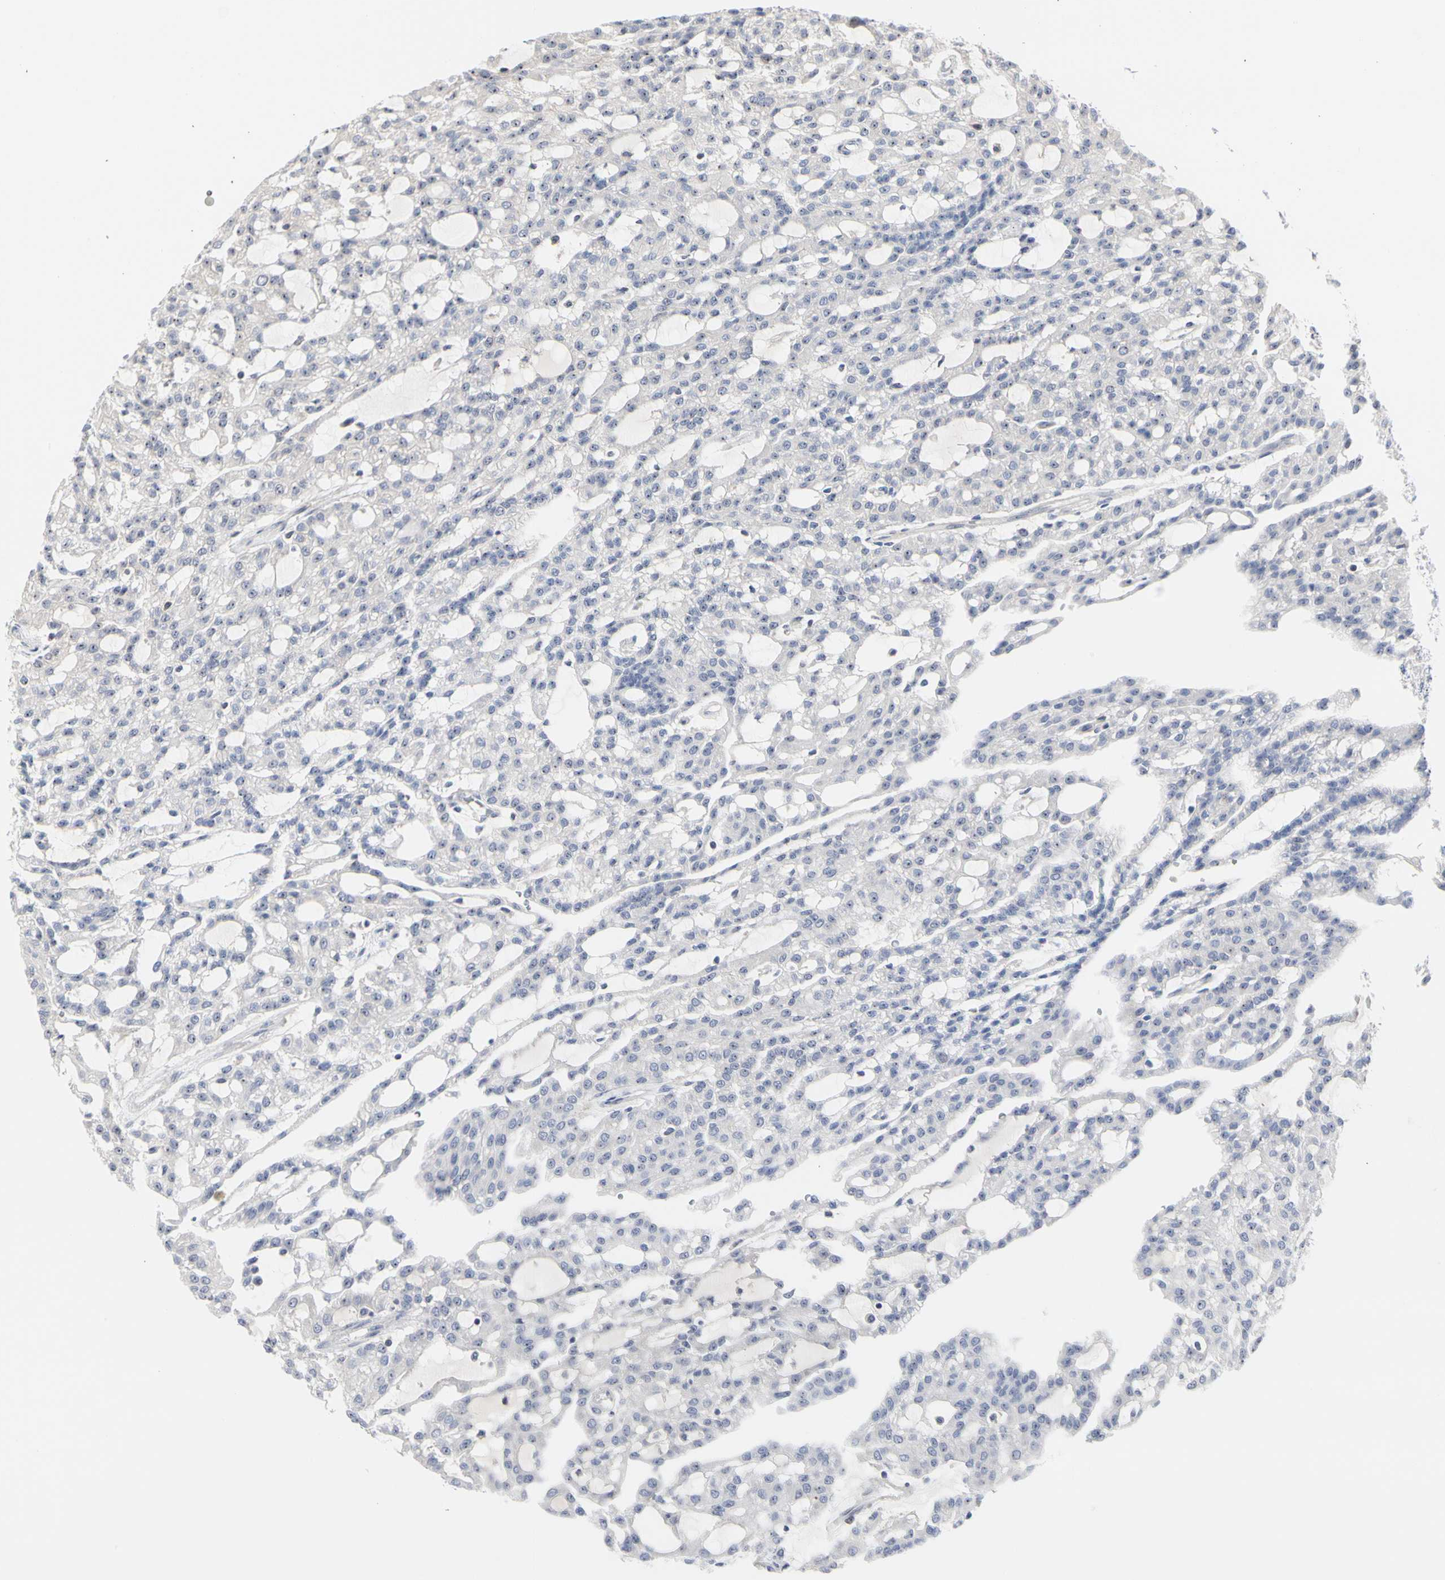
{"staining": {"intensity": "negative", "quantity": "none", "location": "none"}, "tissue": "renal cancer", "cell_type": "Tumor cells", "image_type": "cancer", "snomed": [{"axis": "morphology", "description": "Adenocarcinoma, NOS"}, {"axis": "topography", "description": "Kidney"}], "caption": "Tumor cells show no significant positivity in renal cancer.", "gene": "SHANK2", "patient": {"sex": "male", "age": 63}}